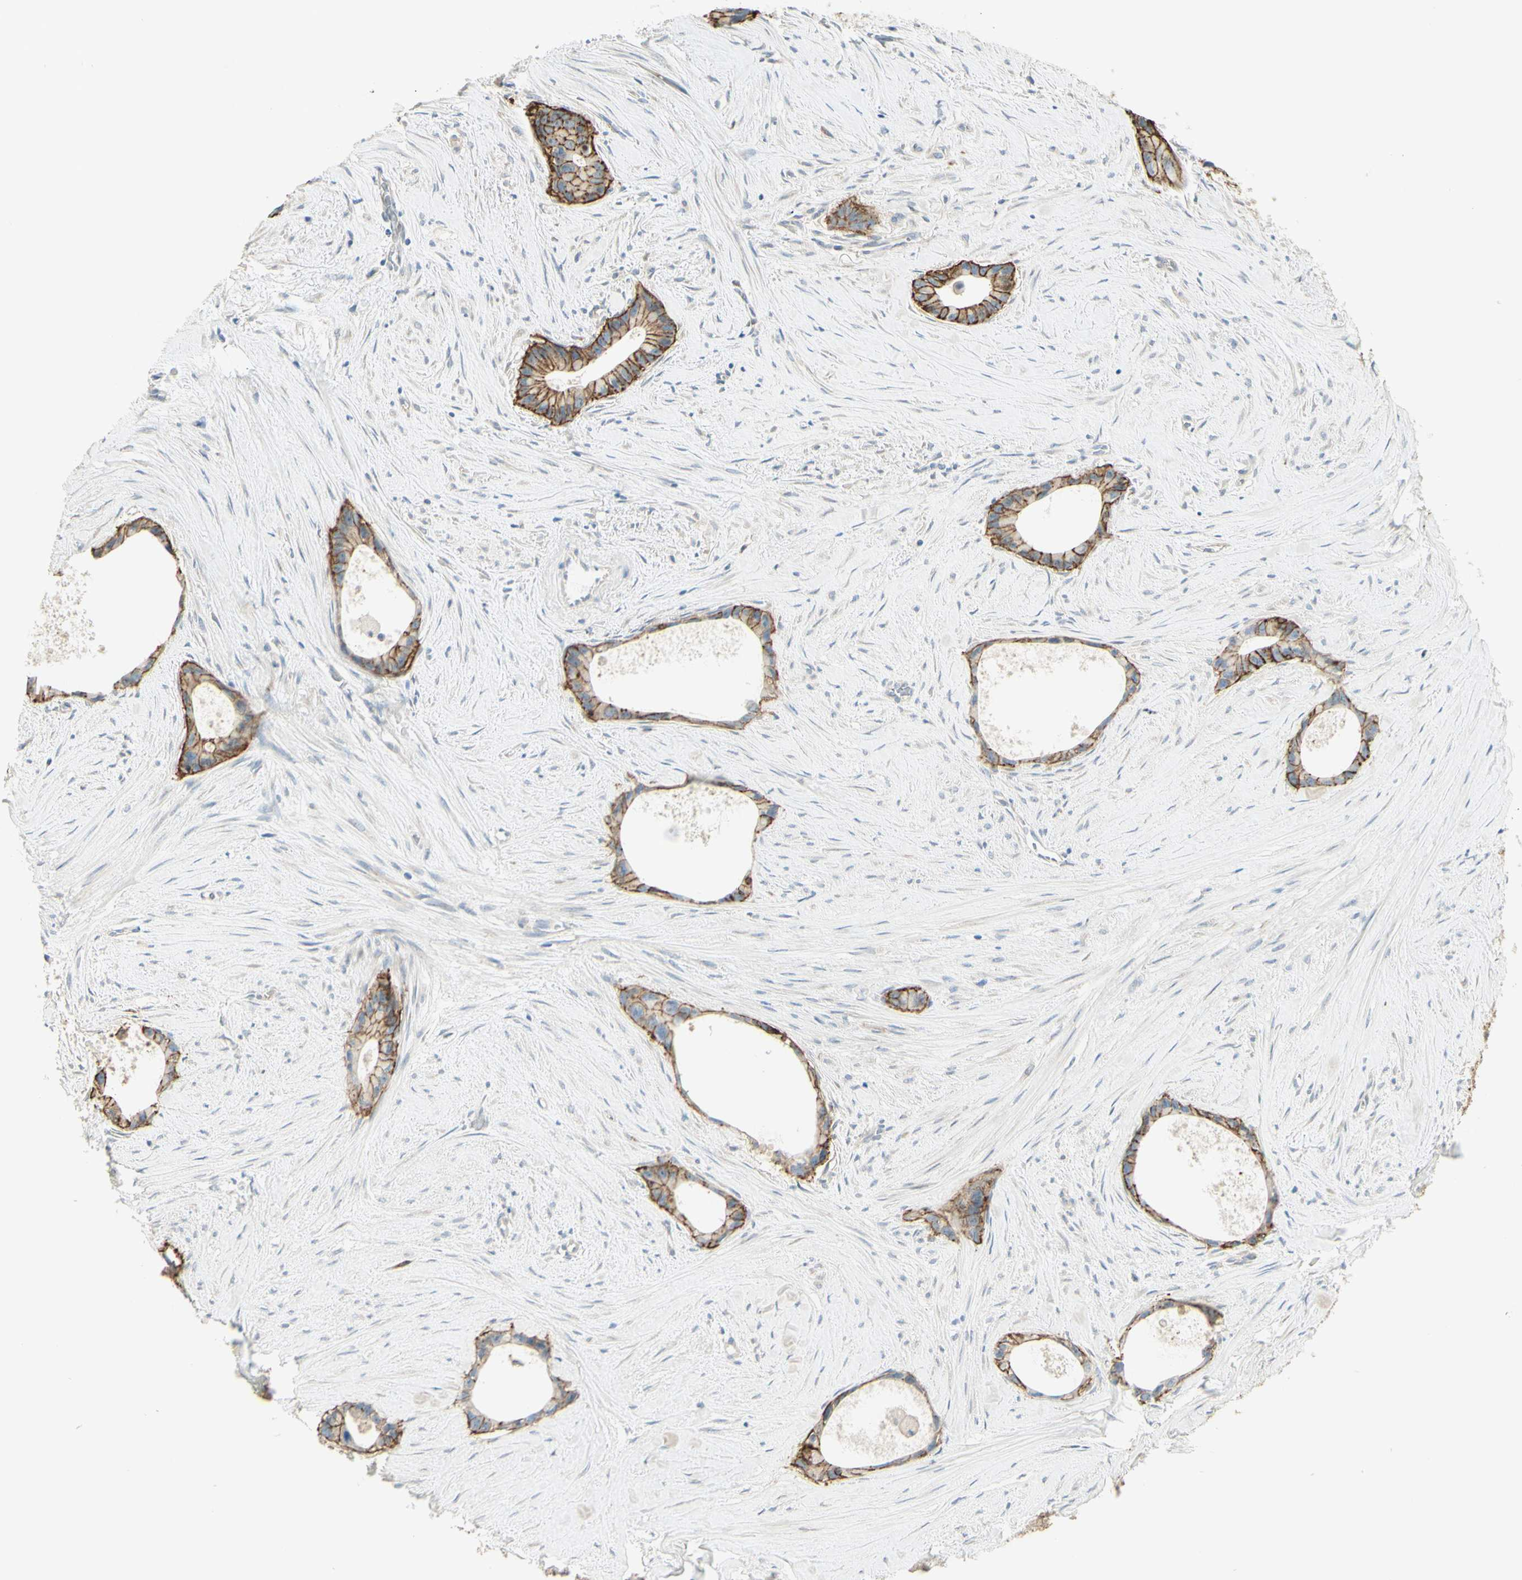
{"staining": {"intensity": "moderate", "quantity": ">75%", "location": "cytoplasmic/membranous"}, "tissue": "liver cancer", "cell_type": "Tumor cells", "image_type": "cancer", "snomed": [{"axis": "morphology", "description": "Cholangiocarcinoma"}, {"axis": "topography", "description": "Liver"}], "caption": "This photomicrograph demonstrates cholangiocarcinoma (liver) stained with immunohistochemistry (IHC) to label a protein in brown. The cytoplasmic/membranous of tumor cells show moderate positivity for the protein. Nuclei are counter-stained blue.", "gene": "RNF149", "patient": {"sex": "female", "age": 55}}